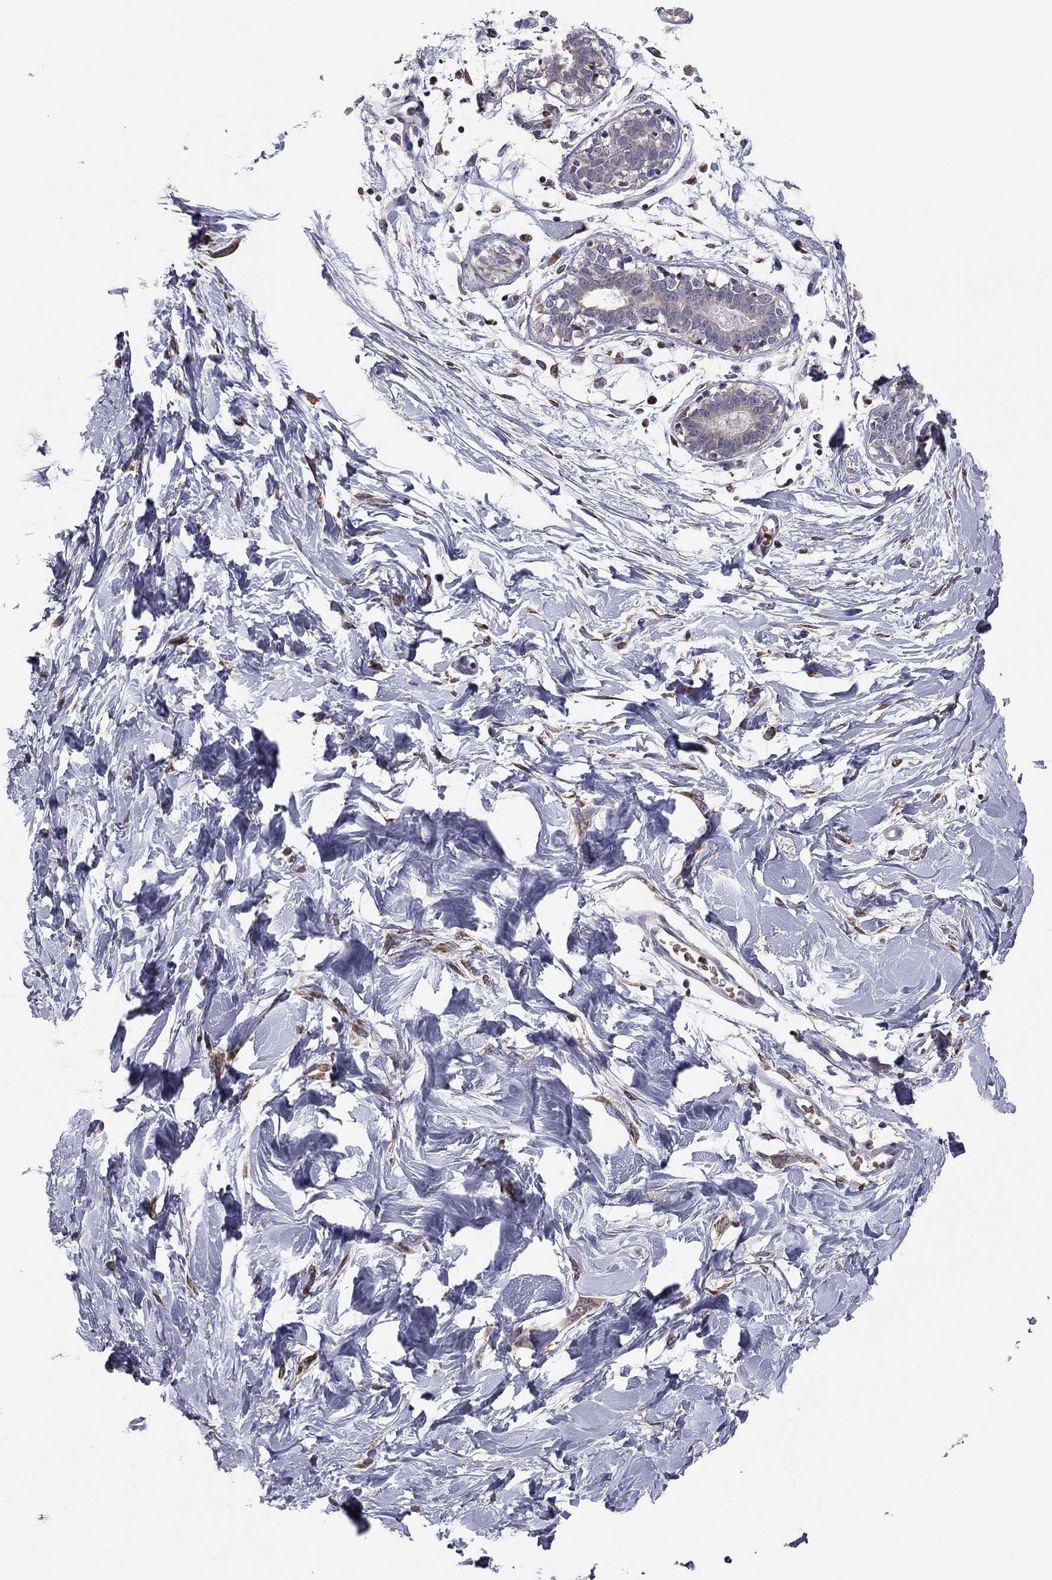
{"staining": {"intensity": "negative", "quantity": "none", "location": "none"}, "tissue": "breast", "cell_type": "Adipocytes", "image_type": "normal", "snomed": [{"axis": "morphology", "description": "Normal tissue, NOS"}, {"axis": "topography", "description": "Breast"}], "caption": "IHC micrograph of normal breast: human breast stained with DAB (3,3'-diaminobenzidine) displays no significant protein positivity in adipocytes.", "gene": "HSPB2", "patient": {"sex": "female", "age": 37}}